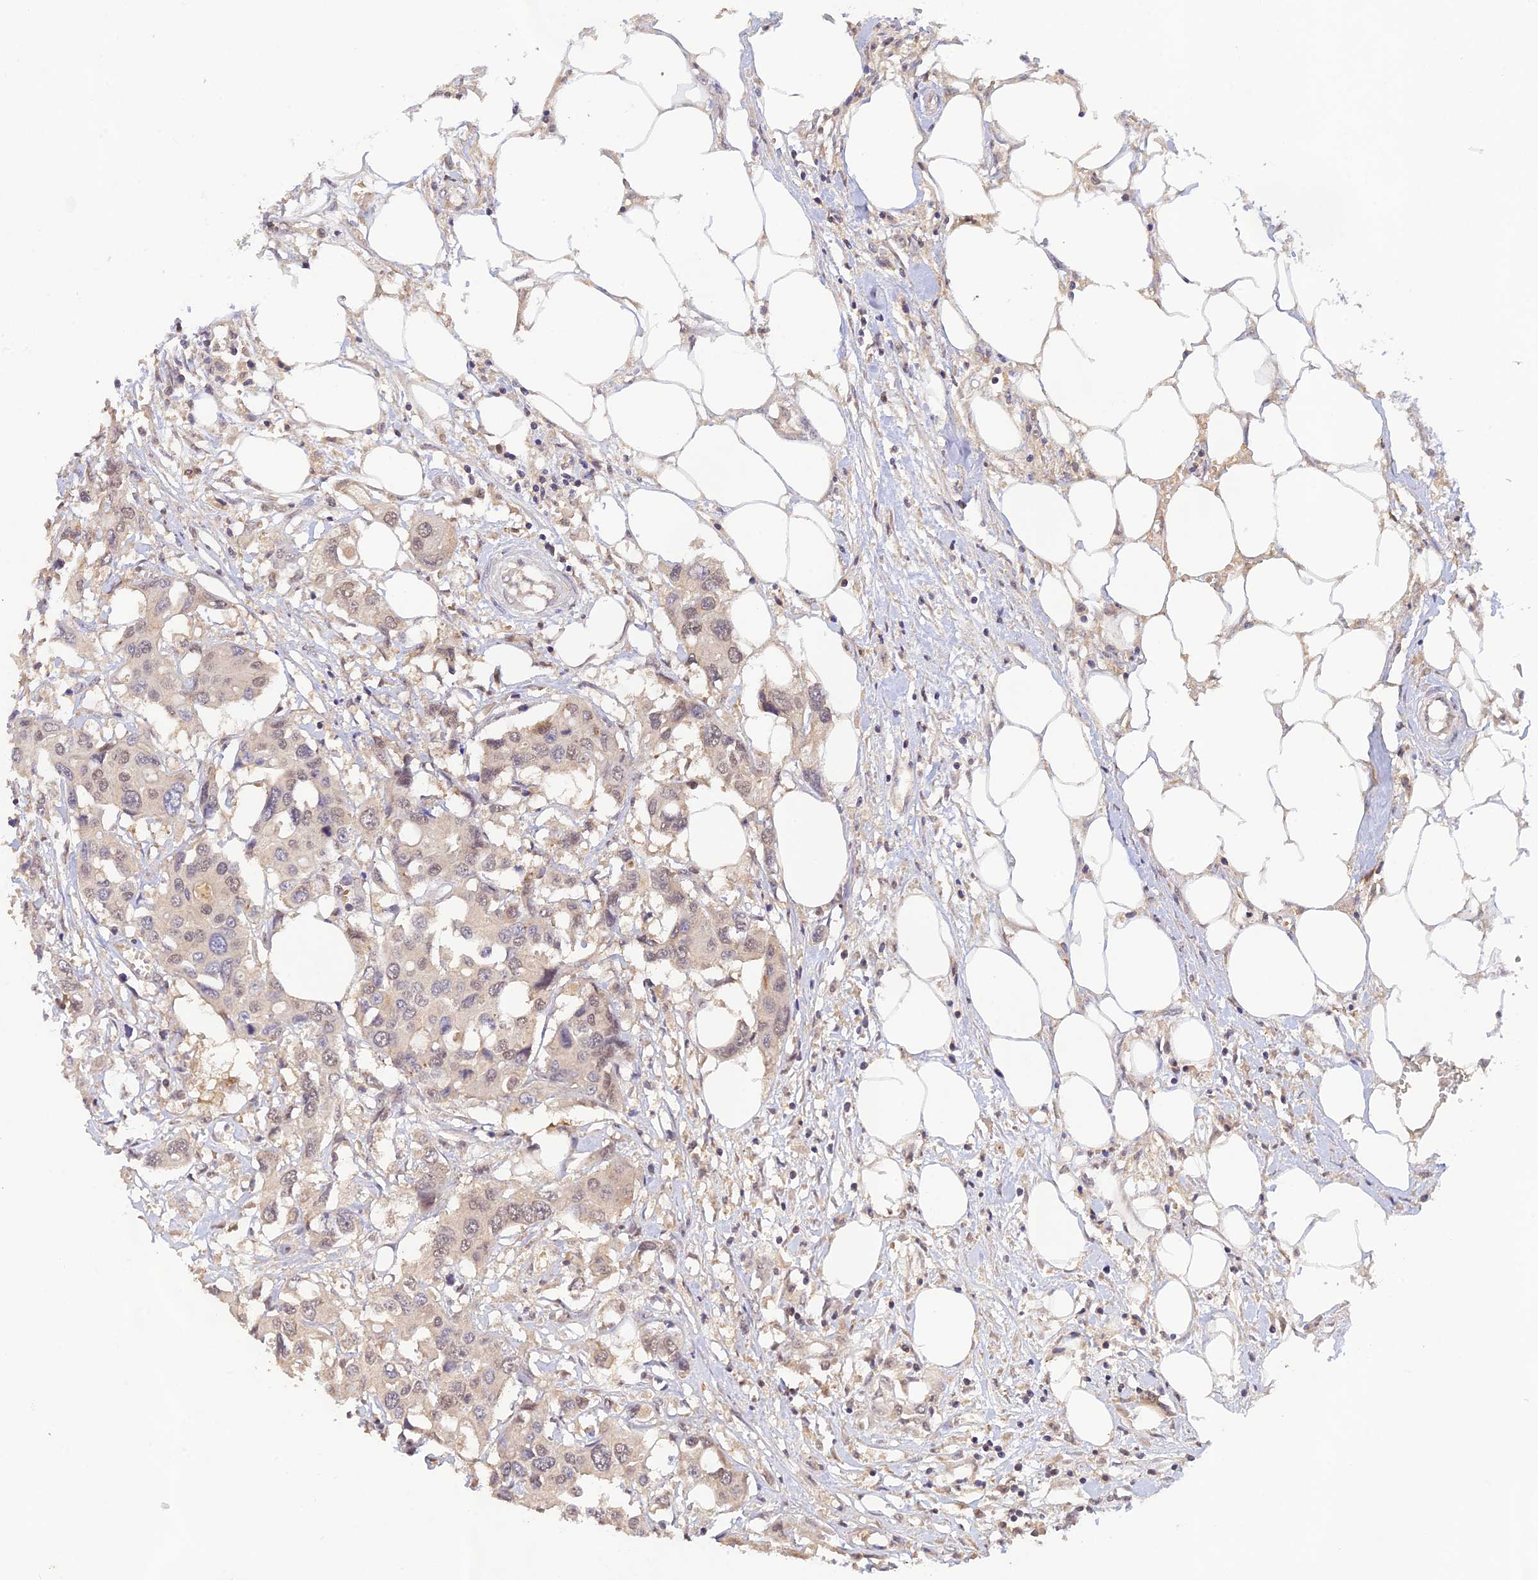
{"staining": {"intensity": "negative", "quantity": "none", "location": "none"}, "tissue": "colorectal cancer", "cell_type": "Tumor cells", "image_type": "cancer", "snomed": [{"axis": "morphology", "description": "Adenocarcinoma, NOS"}, {"axis": "topography", "description": "Colon"}], "caption": "A high-resolution photomicrograph shows IHC staining of adenocarcinoma (colorectal), which reveals no significant staining in tumor cells.", "gene": "ZNF436", "patient": {"sex": "male", "age": 77}}